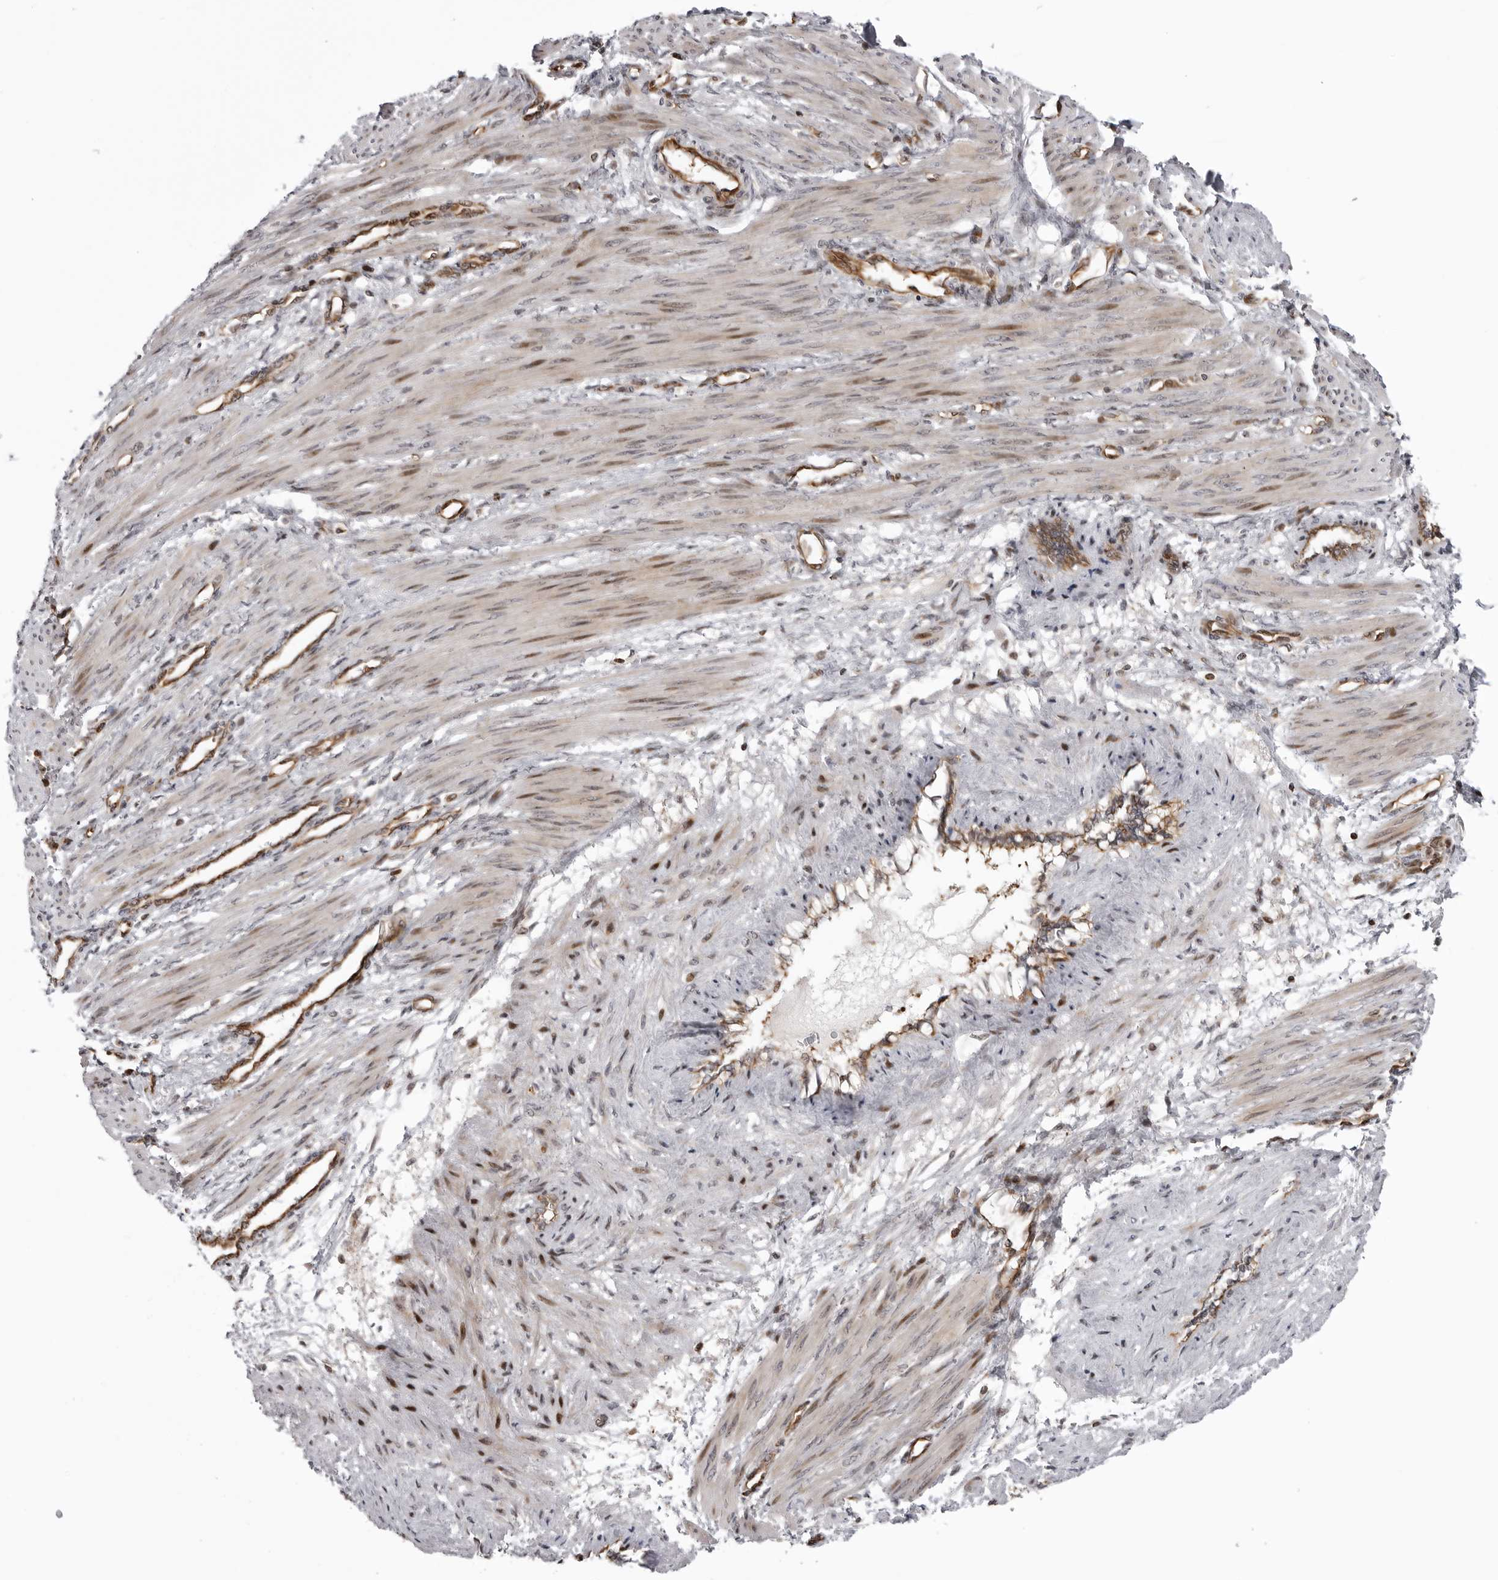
{"staining": {"intensity": "moderate", "quantity": "25%-75%", "location": "nuclear"}, "tissue": "smooth muscle", "cell_type": "Smooth muscle cells", "image_type": "normal", "snomed": [{"axis": "morphology", "description": "Normal tissue, NOS"}, {"axis": "topography", "description": "Endometrium"}], "caption": "Smooth muscle was stained to show a protein in brown. There is medium levels of moderate nuclear positivity in about 25%-75% of smooth muscle cells. The staining was performed using DAB to visualize the protein expression in brown, while the nuclei were stained in blue with hematoxylin (Magnification: 20x).", "gene": "ABL1", "patient": {"sex": "female", "age": 33}}